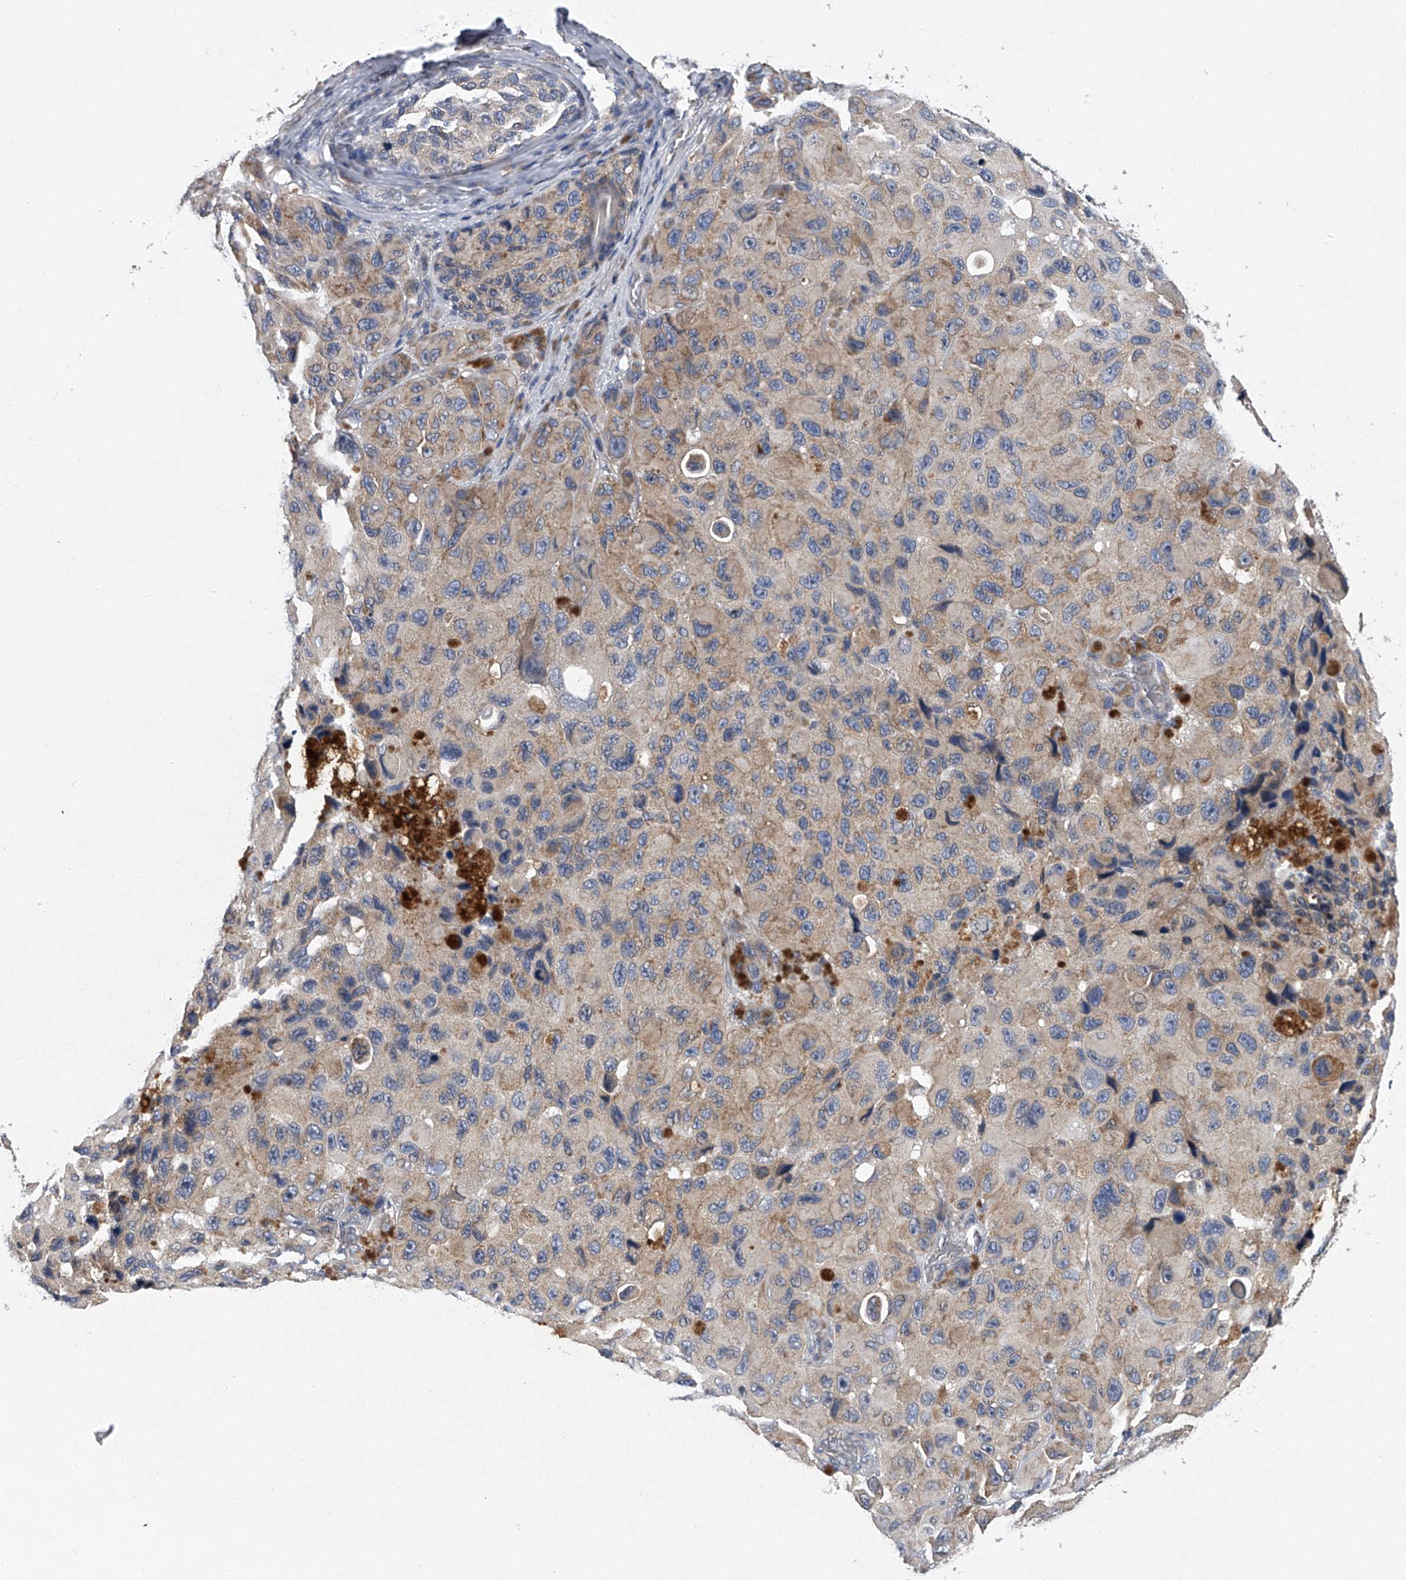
{"staining": {"intensity": "weak", "quantity": "25%-75%", "location": "cytoplasmic/membranous"}, "tissue": "melanoma", "cell_type": "Tumor cells", "image_type": "cancer", "snomed": [{"axis": "morphology", "description": "Malignant melanoma, NOS"}, {"axis": "topography", "description": "Skin"}], "caption": "Protein staining reveals weak cytoplasmic/membranous staining in about 25%-75% of tumor cells in malignant melanoma.", "gene": "RNF5", "patient": {"sex": "female", "age": 73}}